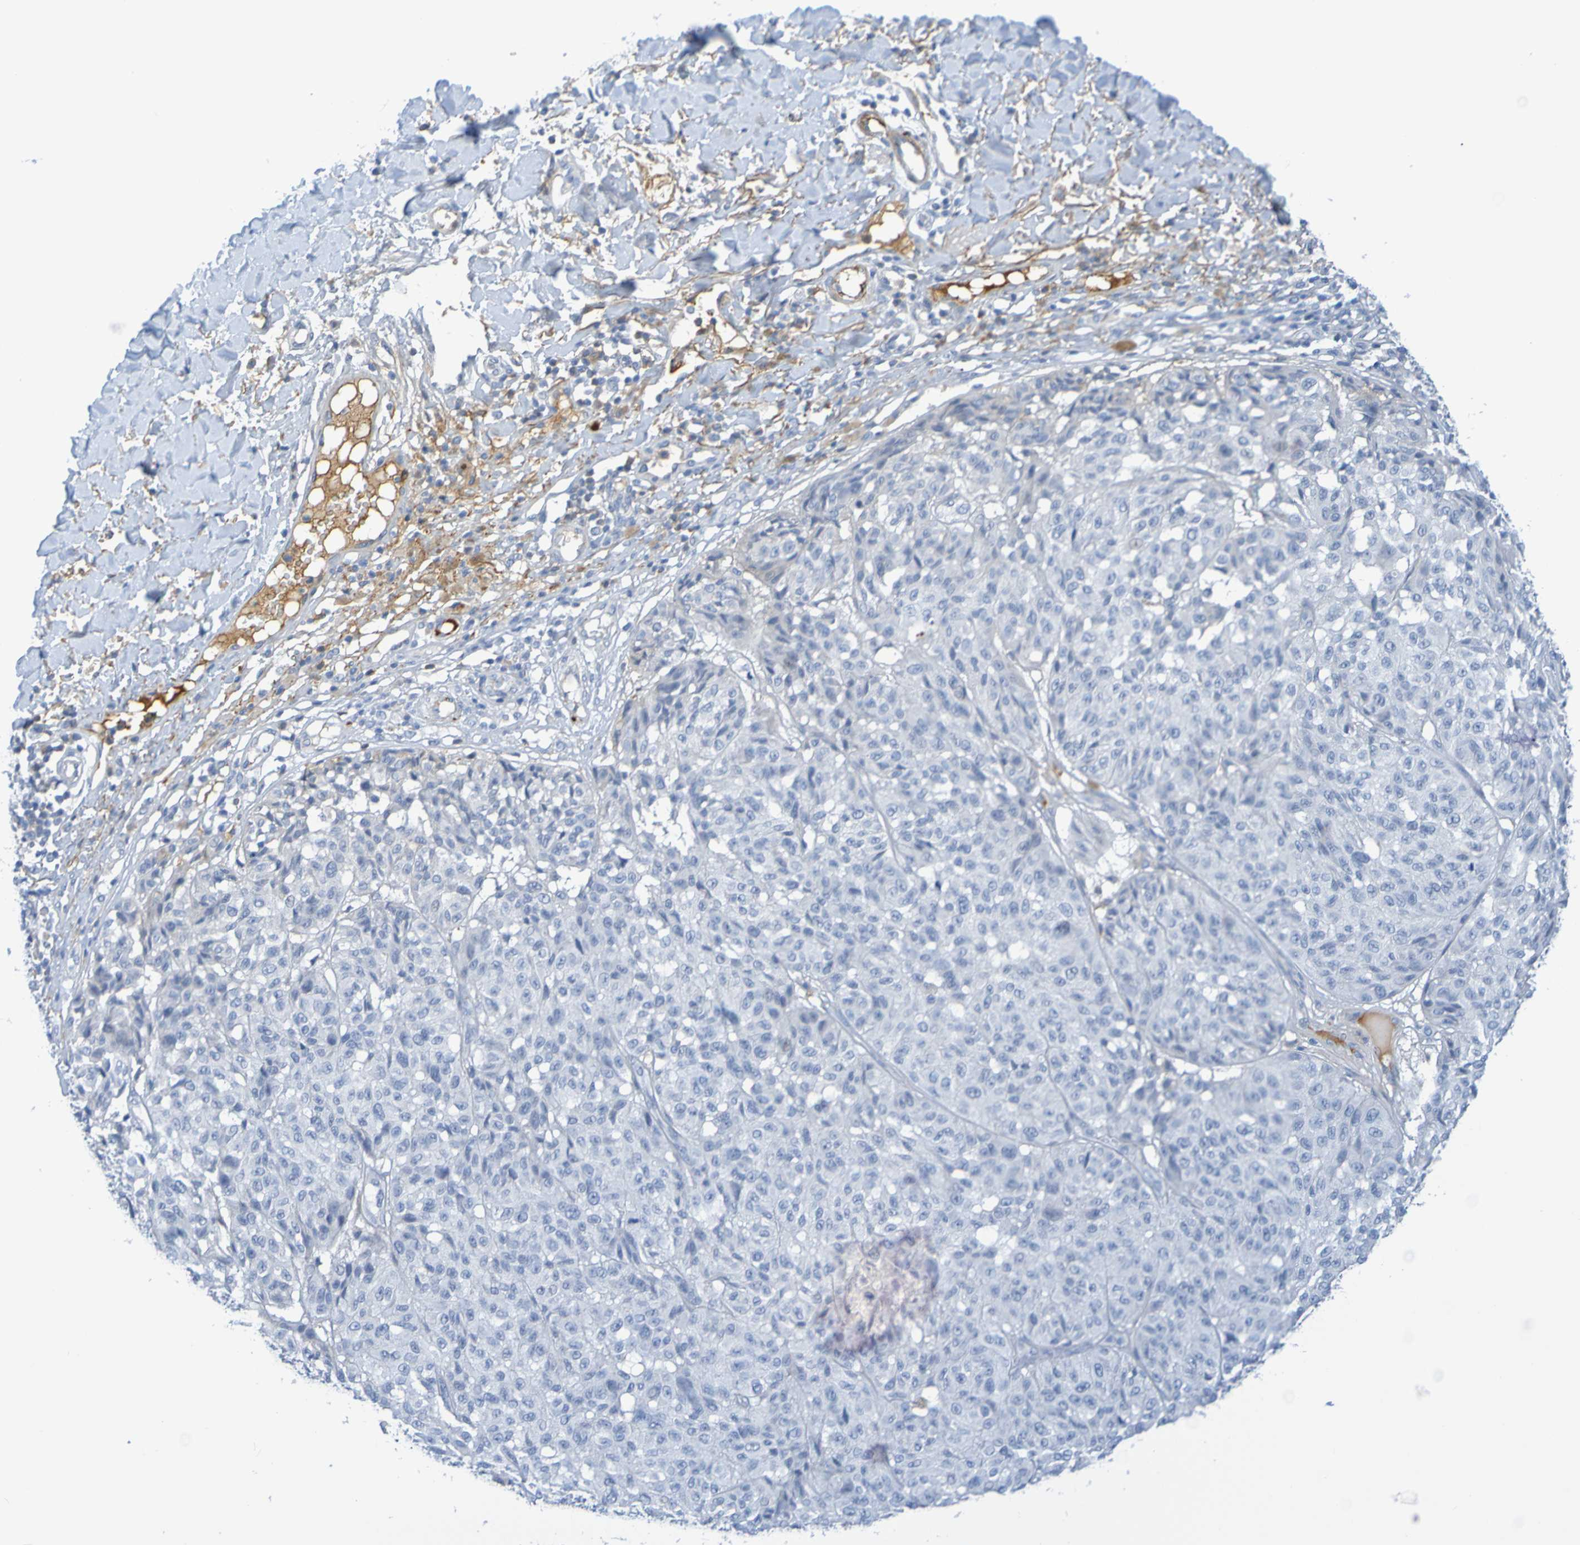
{"staining": {"intensity": "negative", "quantity": "none", "location": "none"}, "tissue": "melanoma", "cell_type": "Tumor cells", "image_type": "cancer", "snomed": [{"axis": "morphology", "description": "Malignant melanoma, NOS"}, {"axis": "topography", "description": "Skin"}], "caption": "A high-resolution photomicrograph shows immunohistochemistry staining of melanoma, which displays no significant staining in tumor cells.", "gene": "IL10", "patient": {"sex": "female", "age": 46}}